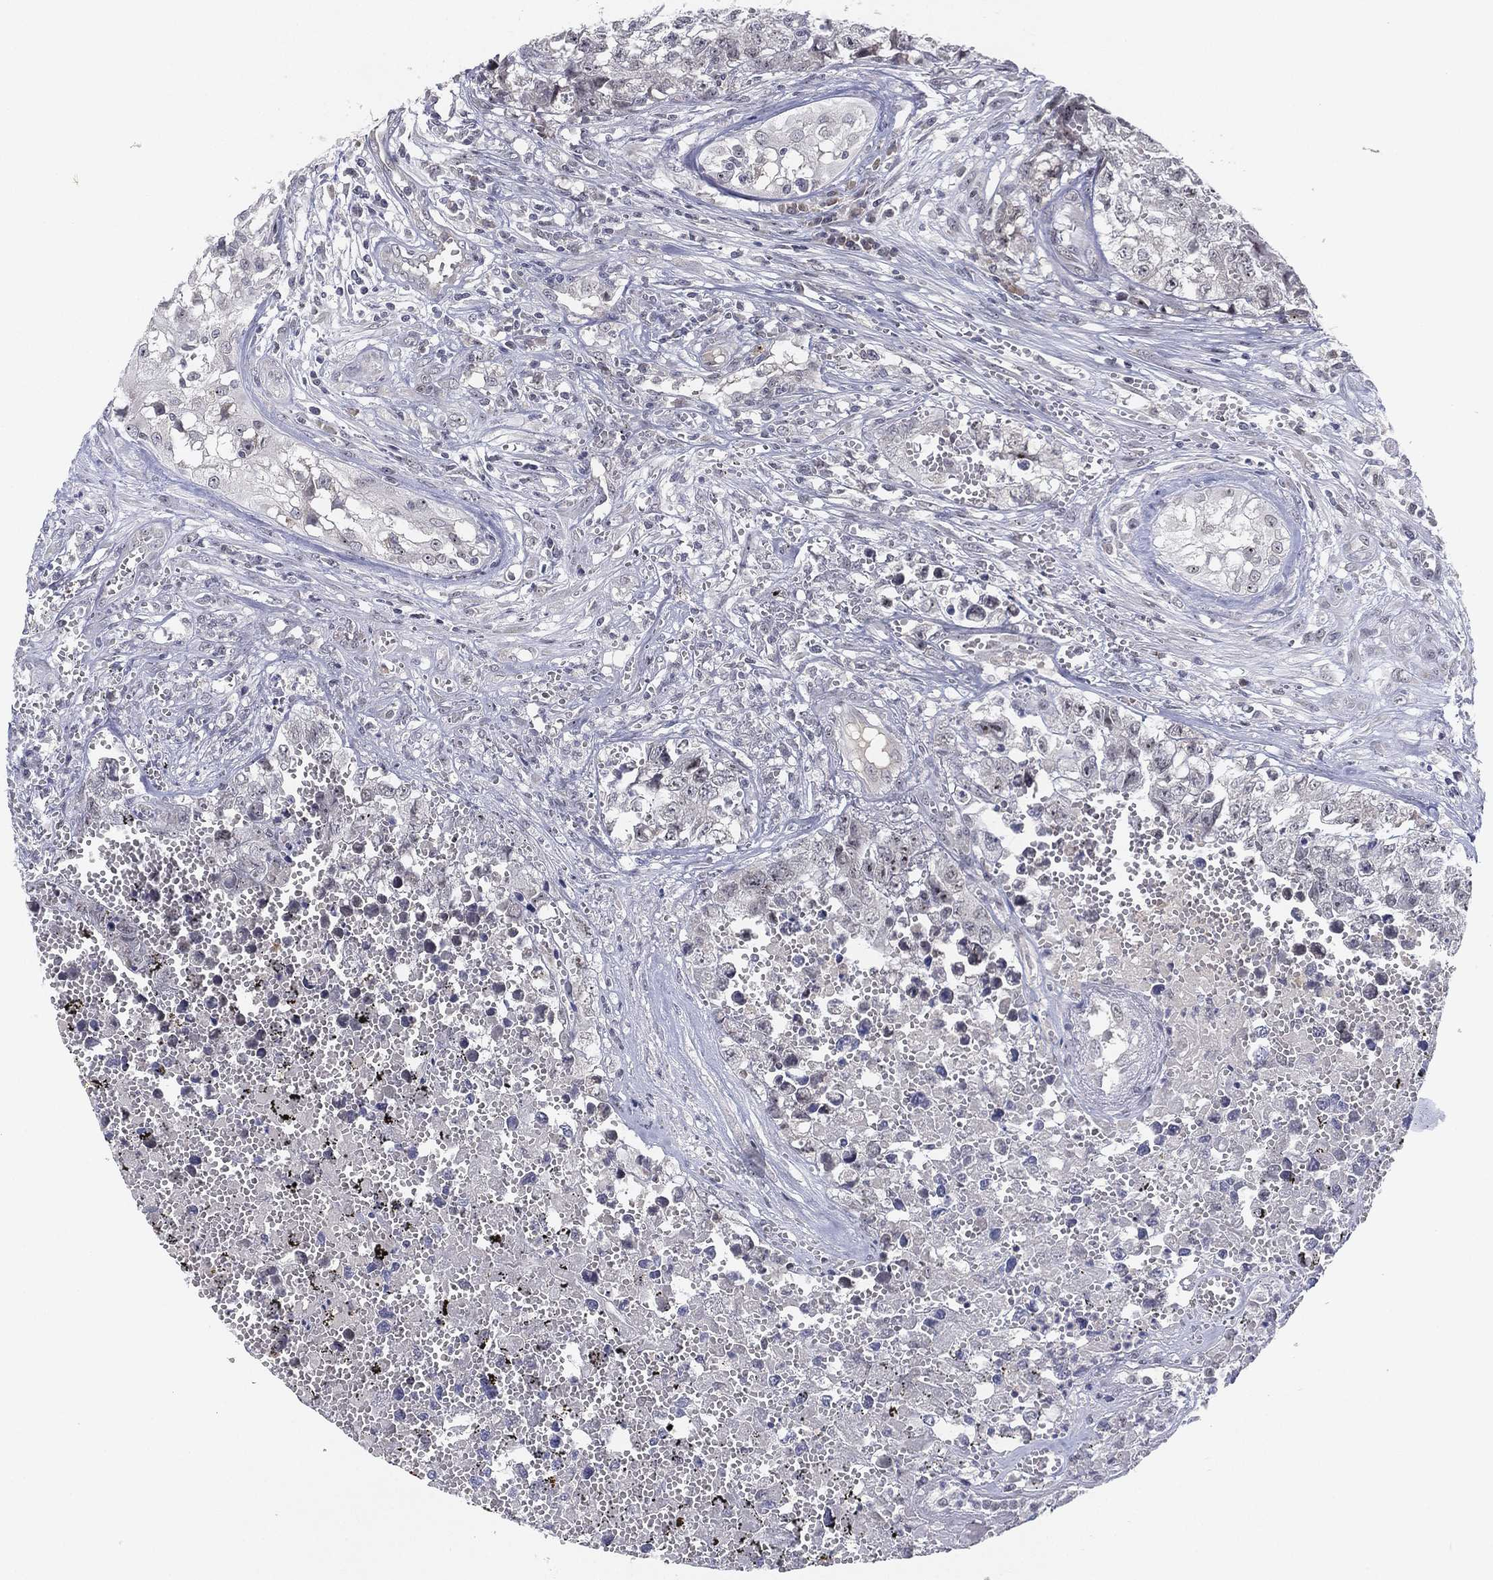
{"staining": {"intensity": "negative", "quantity": "none", "location": "none"}, "tissue": "testis cancer", "cell_type": "Tumor cells", "image_type": "cancer", "snomed": [{"axis": "morphology", "description": "Seminoma, NOS"}, {"axis": "morphology", "description": "Carcinoma, Embryonal, NOS"}, {"axis": "topography", "description": "Testis"}], "caption": "Tumor cells are negative for protein expression in human testis cancer (embryonal carcinoma). Brightfield microscopy of IHC stained with DAB (brown) and hematoxylin (blue), captured at high magnification.", "gene": "MS4A8", "patient": {"sex": "male", "age": 22}}